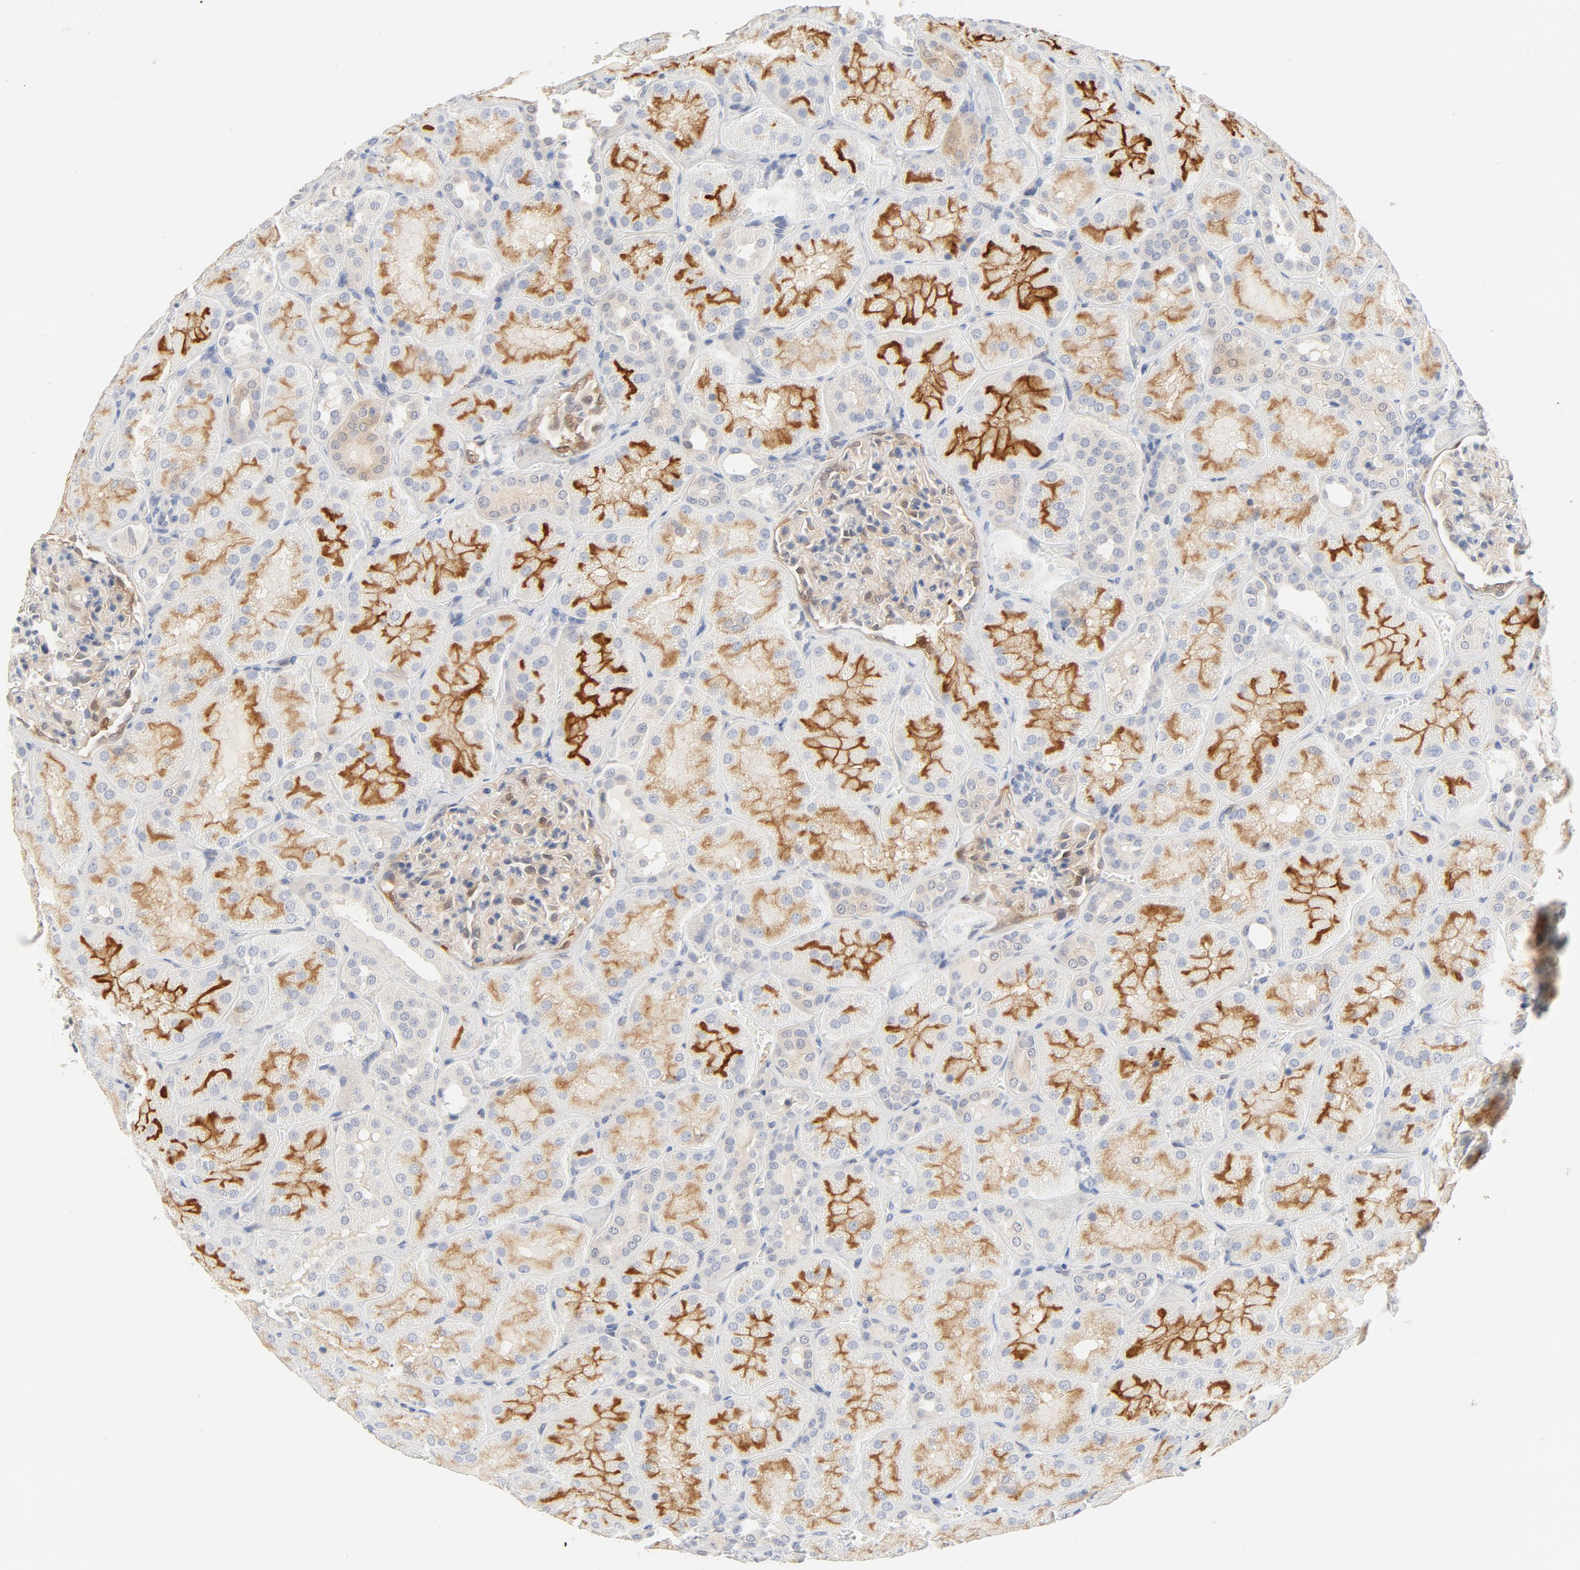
{"staining": {"intensity": "weak", "quantity": ">75%", "location": "cytoplasmic/membranous"}, "tissue": "kidney", "cell_type": "Cells in glomeruli", "image_type": "normal", "snomed": [{"axis": "morphology", "description": "Normal tissue, NOS"}, {"axis": "topography", "description": "Kidney"}], "caption": "Cells in glomeruli reveal weak cytoplasmic/membranous positivity in about >75% of cells in normal kidney.", "gene": "STAT1", "patient": {"sex": "male", "age": 28}}